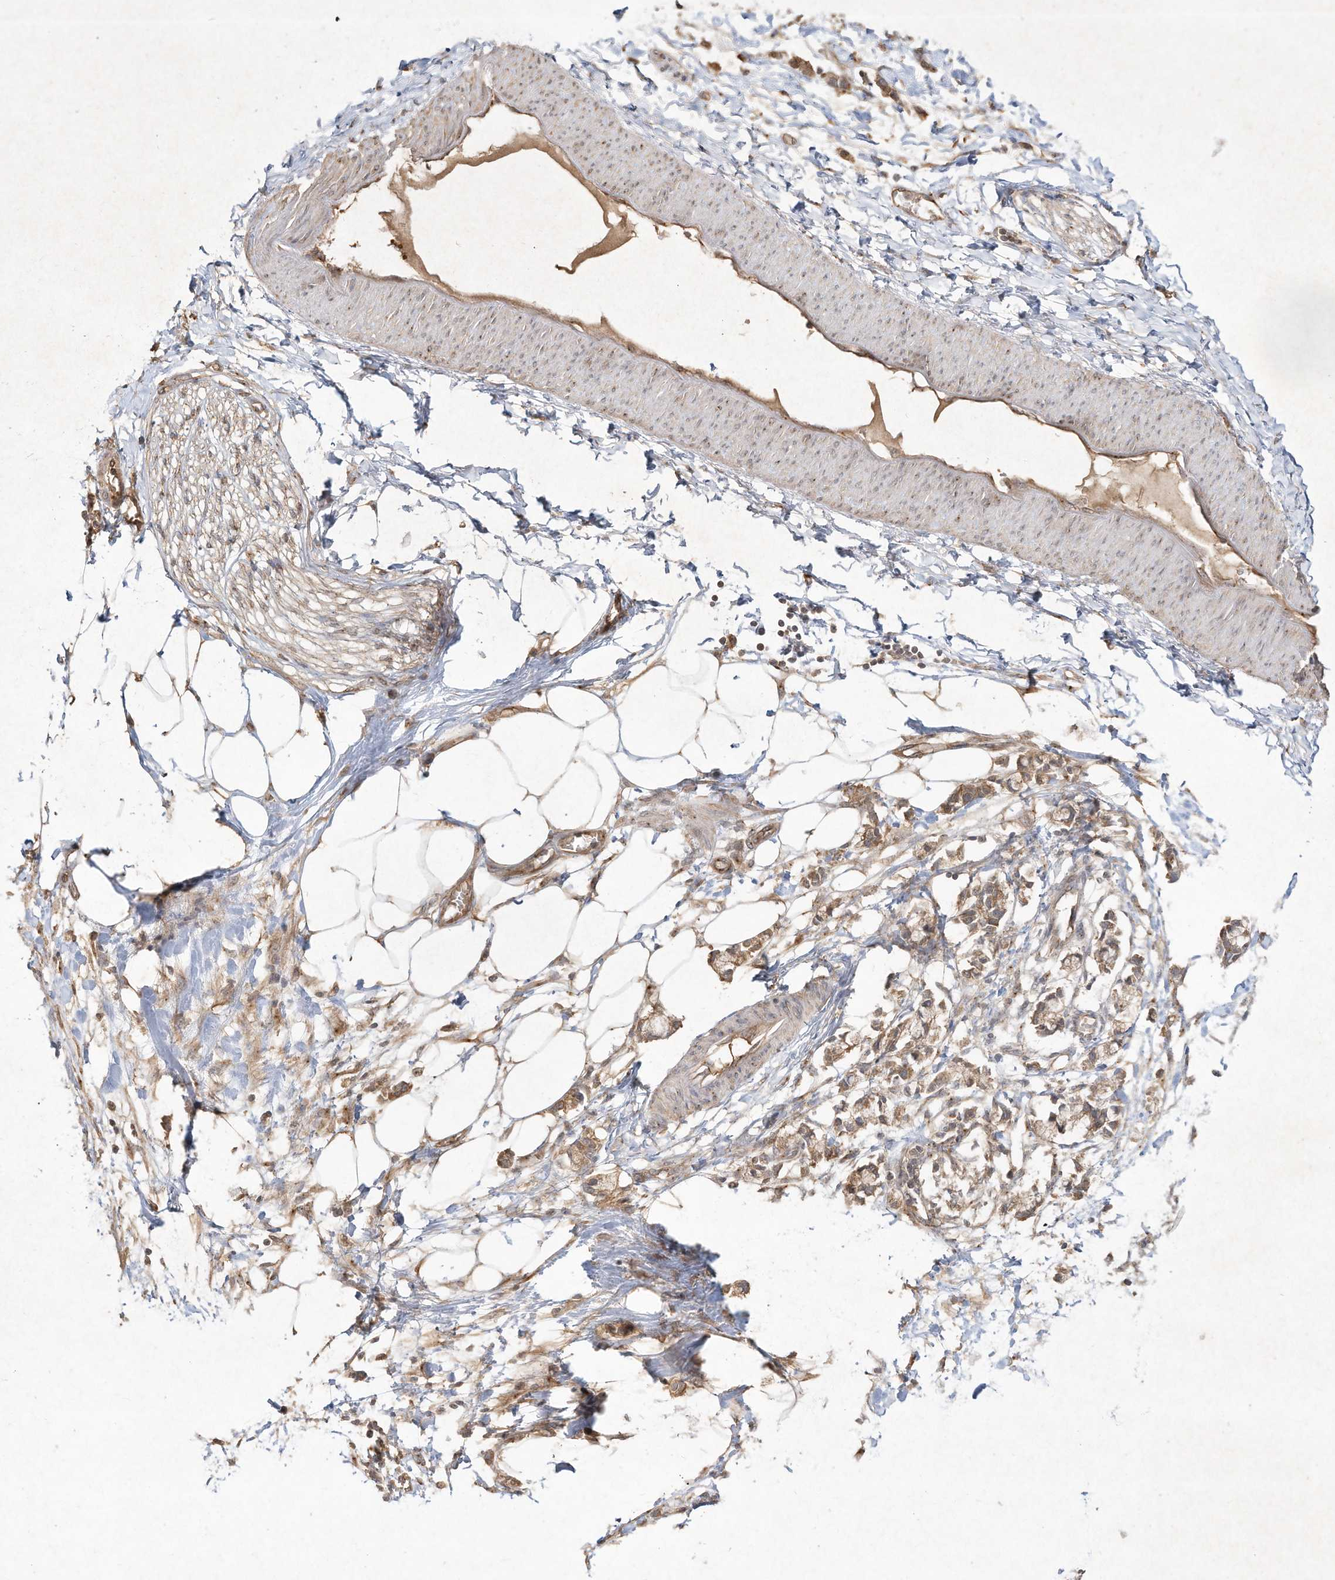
{"staining": {"intensity": "moderate", "quantity": "25%-75%", "location": "cytoplasmic/membranous"}, "tissue": "adipose tissue", "cell_type": "Adipocytes", "image_type": "normal", "snomed": [{"axis": "morphology", "description": "Normal tissue, NOS"}, {"axis": "morphology", "description": "Adenocarcinoma, NOS"}, {"axis": "topography", "description": "Colon"}, {"axis": "topography", "description": "Peripheral nerve tissue"}], "caption": "Adipocytes demonstrate medium levels of moderate cytoplasmic/membranous staining in about 25%-75% of cells in normal human adipose tissue. (DAB (3,3'-diaminobenzidine) IHC with brightfield microscopy, high magnification).", "gene": "DYNC1I2", "patient": {"sex": "male", "age": 14}}